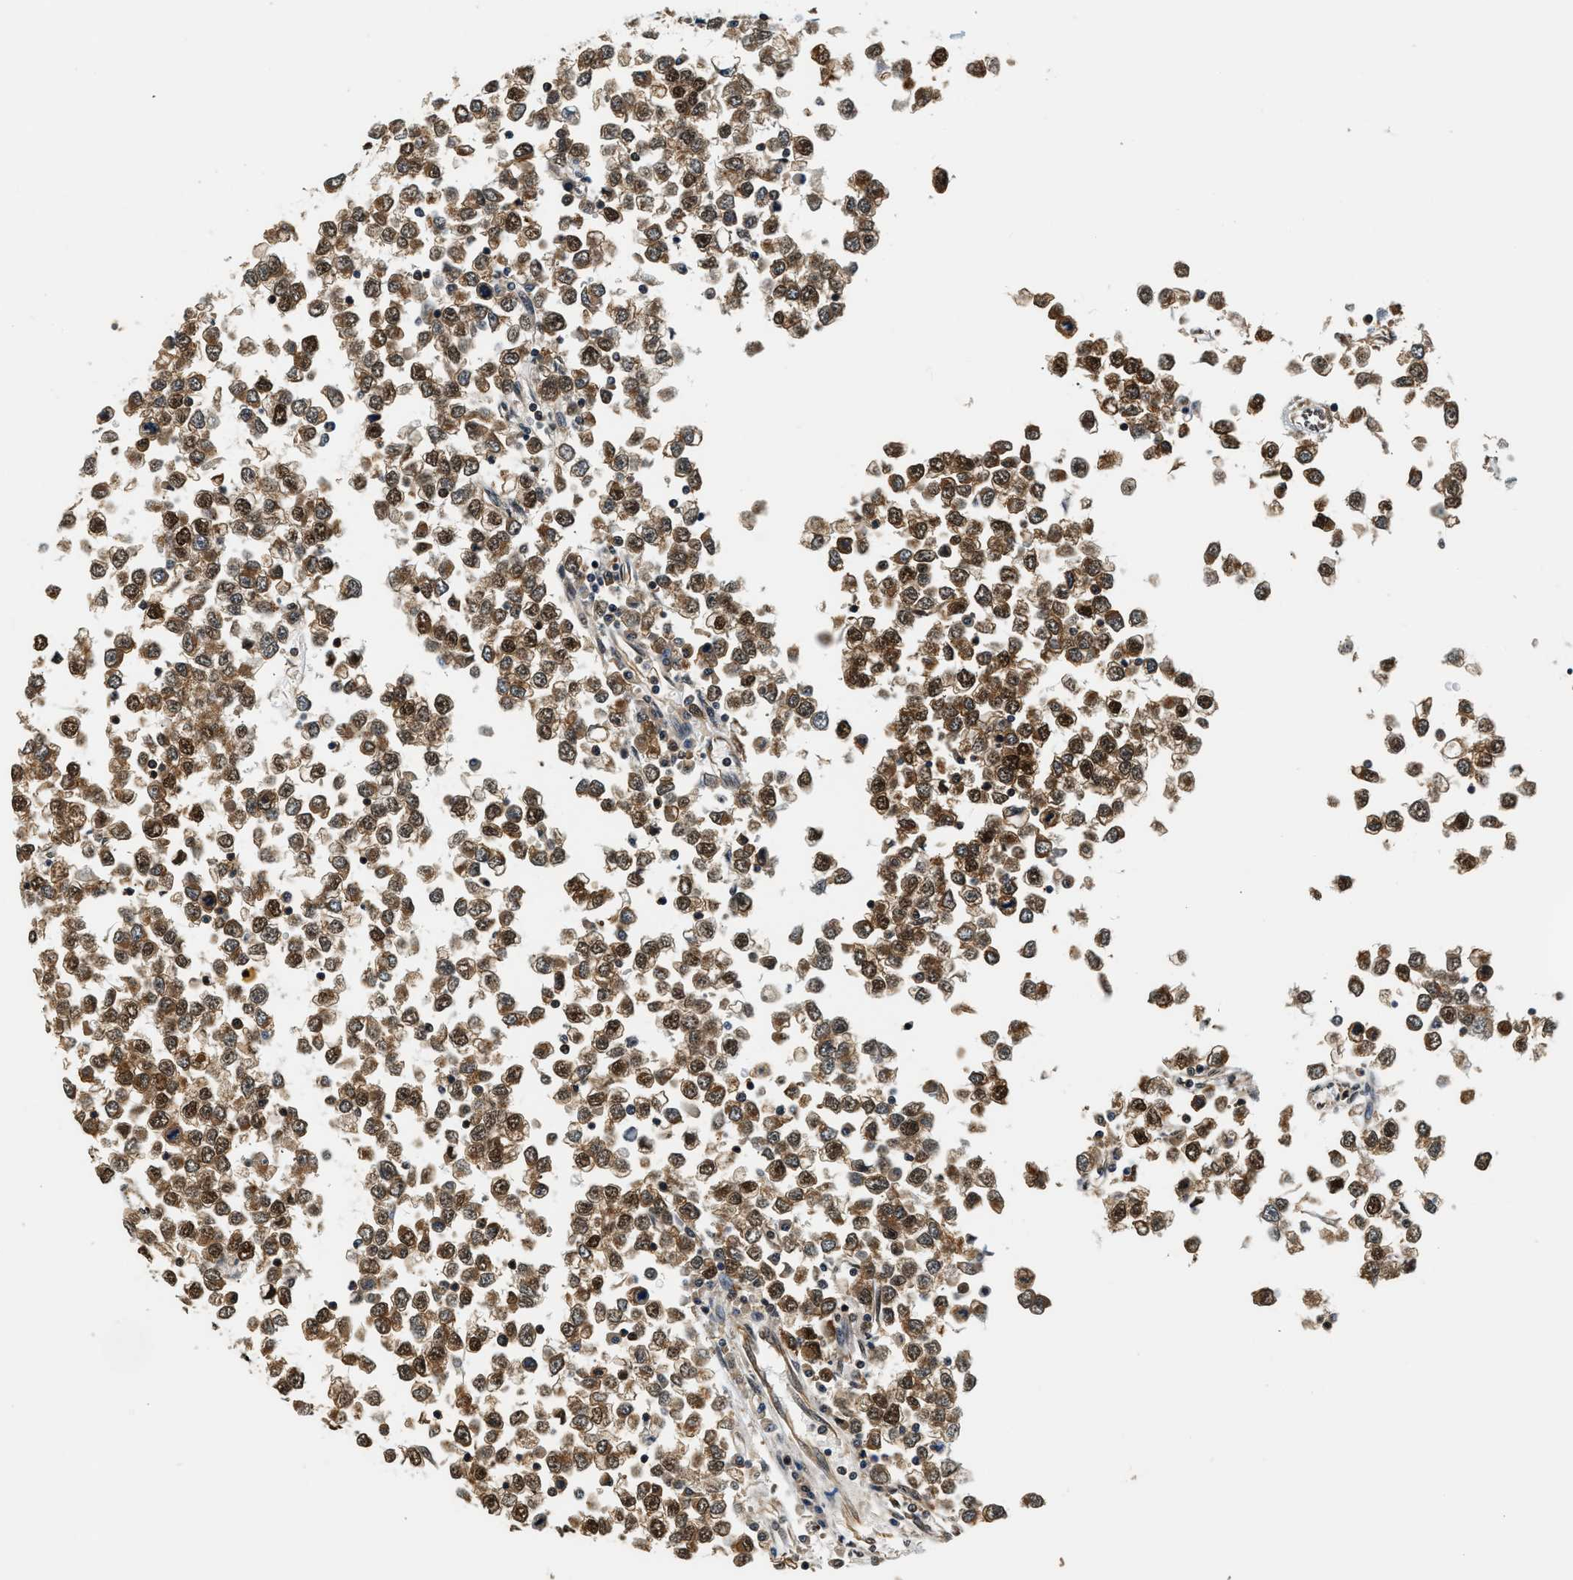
{"staining": {"intensity": "strong", "quantity": ">75%", "location": "cytoplasmic/membranous,nuclear"}, "tissue": "testis cancer", "cell_type": "Tumor cells", "image_type": "cancer", "snomed": [{"axis": "morphology", "description": "Seminoma, NOS"}, {"axis": "topography", "description": "Testis"}], "caption": "Tumor cells show high levels of strong cytoplasmic/membranous and nuclear staining in approximately >75% of cells in testis cancer (seminoma). The protein of interest is shown in brown color, while the nuclei are stained blue.", "gene": "PSMD3", "patient": {"sex": "male", "age": 65}}